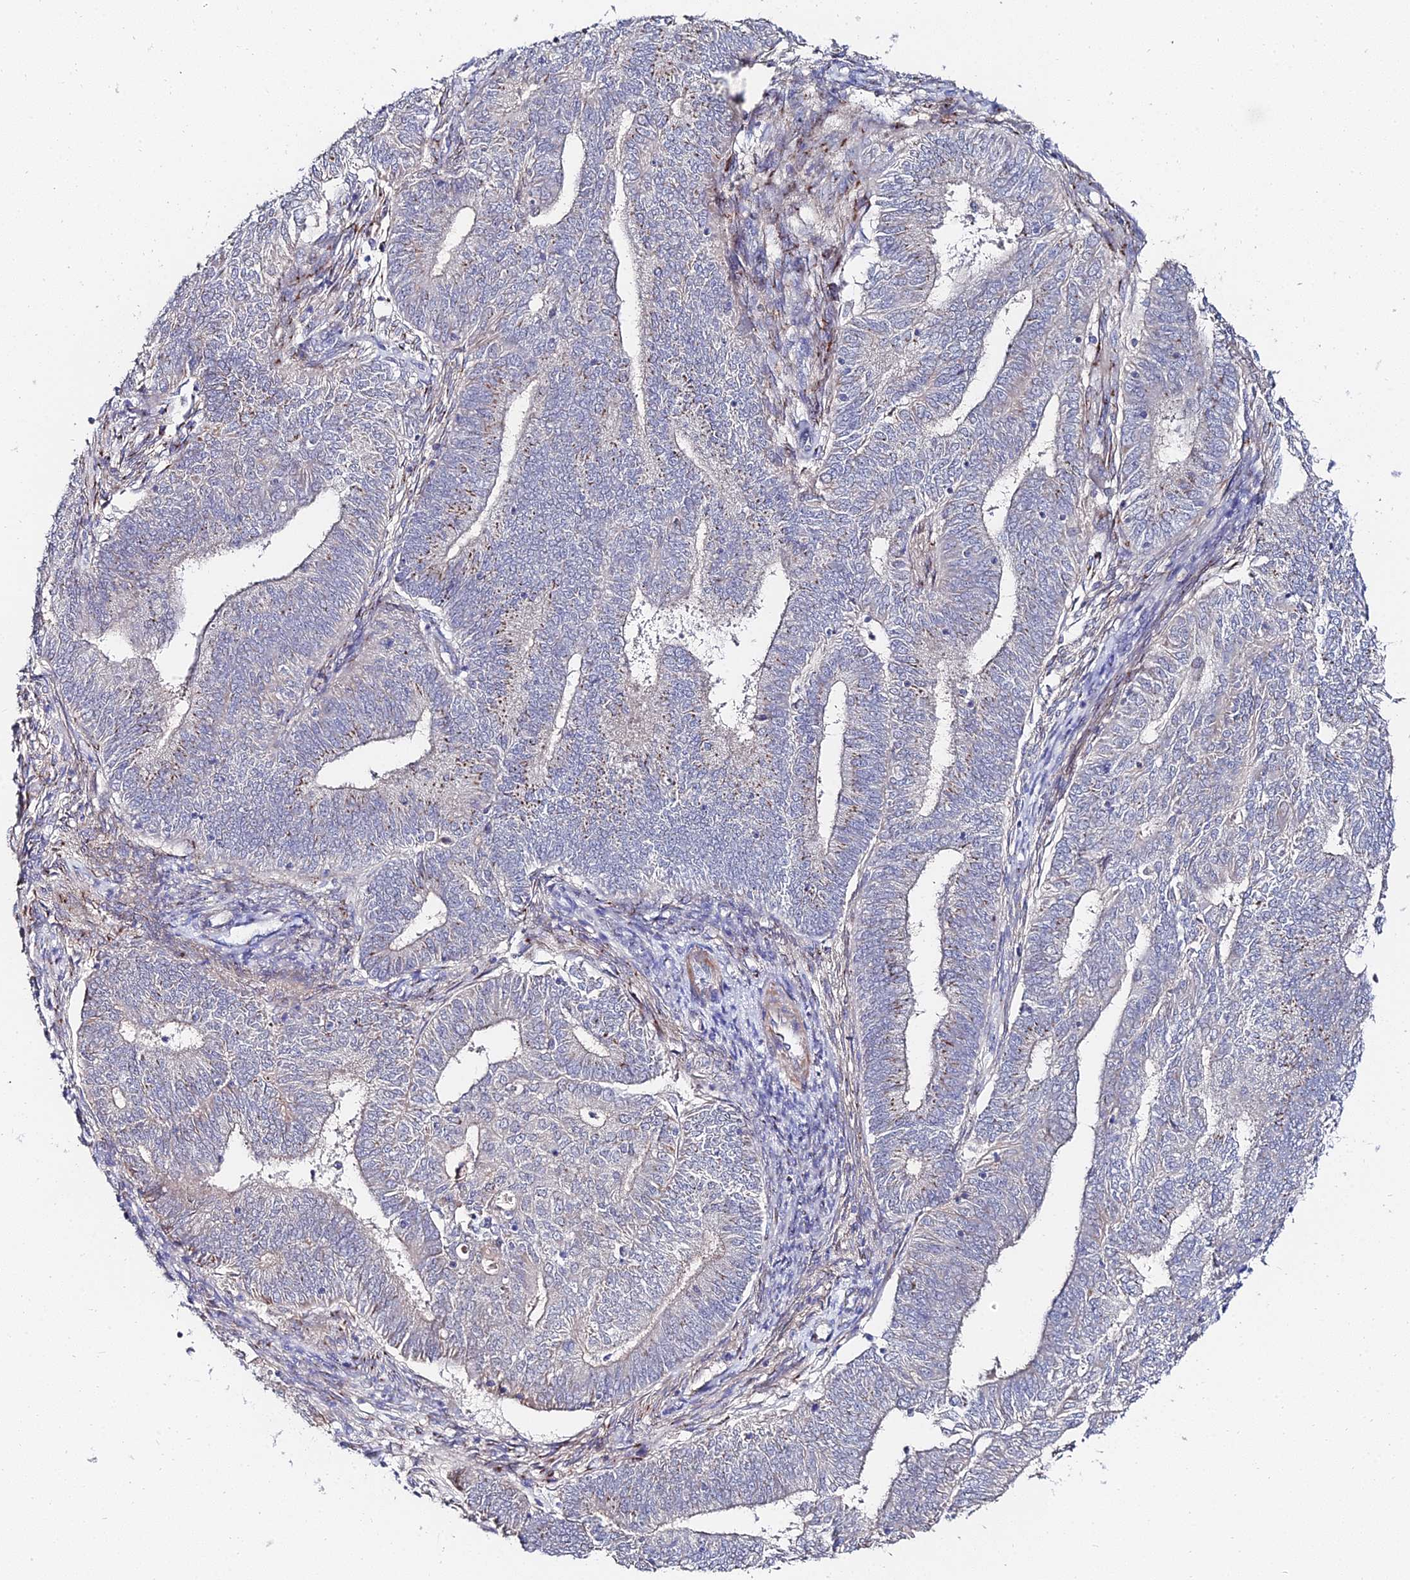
{"staining": {"intensity": "weak", "quantity": "<25%", "location": "cytoplasmic/membranous"}, "tissue": "endometrial cancer", "cell_type": "Tumor cells", "image_type": "cancer", "snomed": [{"axis": "morphology", "description": "Adenocarcinoma, NOS"}, {"axis": "topography", "description": "Endometrium"}], "caption": "High magnification brightfield microscopy of adenocarcinoma (endometrial) stained with DAB (brown) and counterstained with hematoxylin (blue): tumor cells show no significant positivity.", "gene": "BORCS8", "patient": {"sex": "female", "age": 62}}